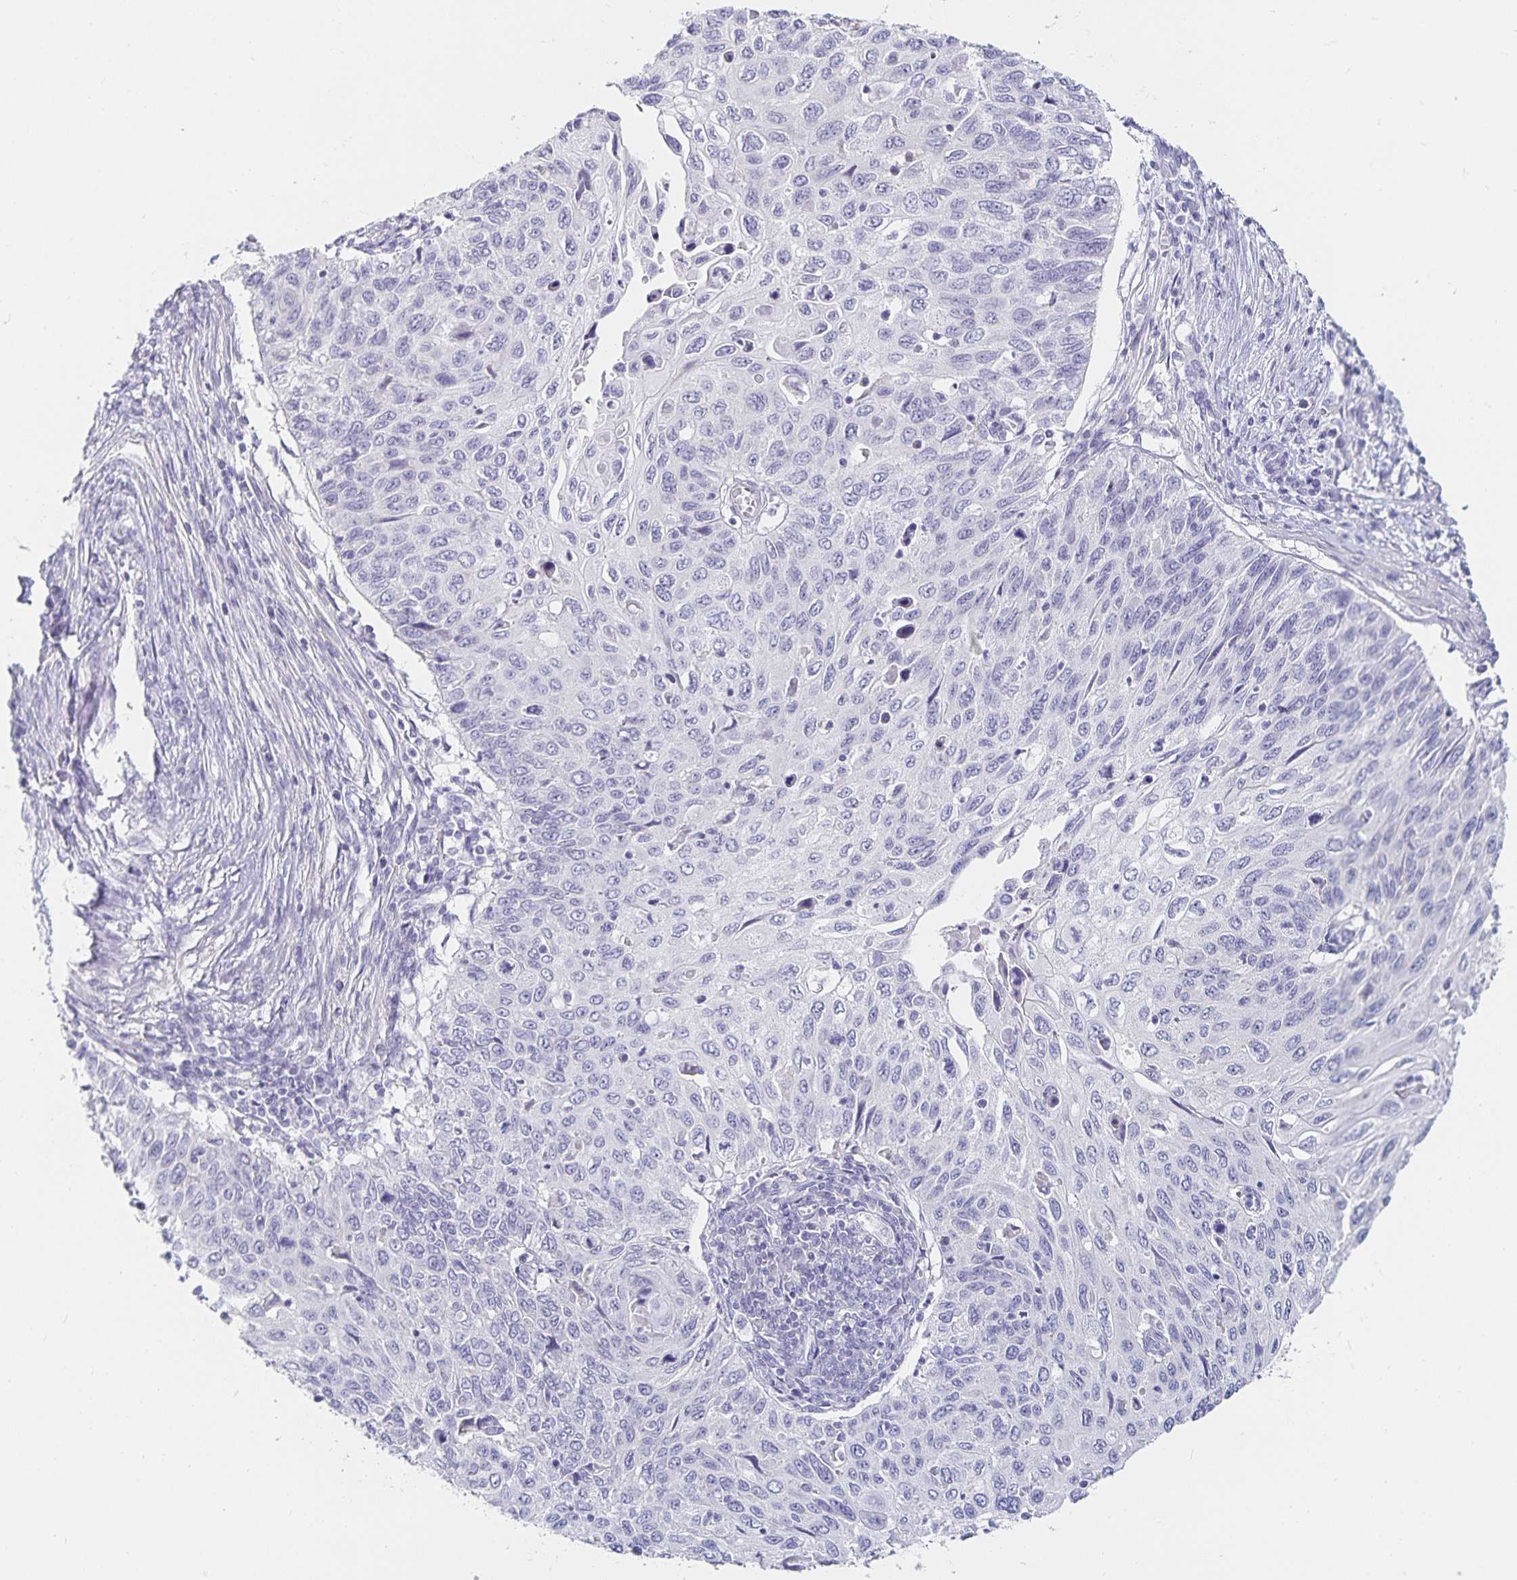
{"staining": {"intensity": "negative", "quantity": "none", "location": "none"}, "tissue": "cervical cancer", "cell_type": "Tumor cells", "image_type": "cancer", "snomed": [{"axis": "morphology", "description": "Squamous cell carcinoma, NOS"}, {"axis": "topography", "description": "Cervix"}], "caption": "Immunohistochemical staining of cervical cancer shows no significant staining in tumor cells.", "gene": "SFTPA1", "patient": {"sex": "female", "age": 70}}